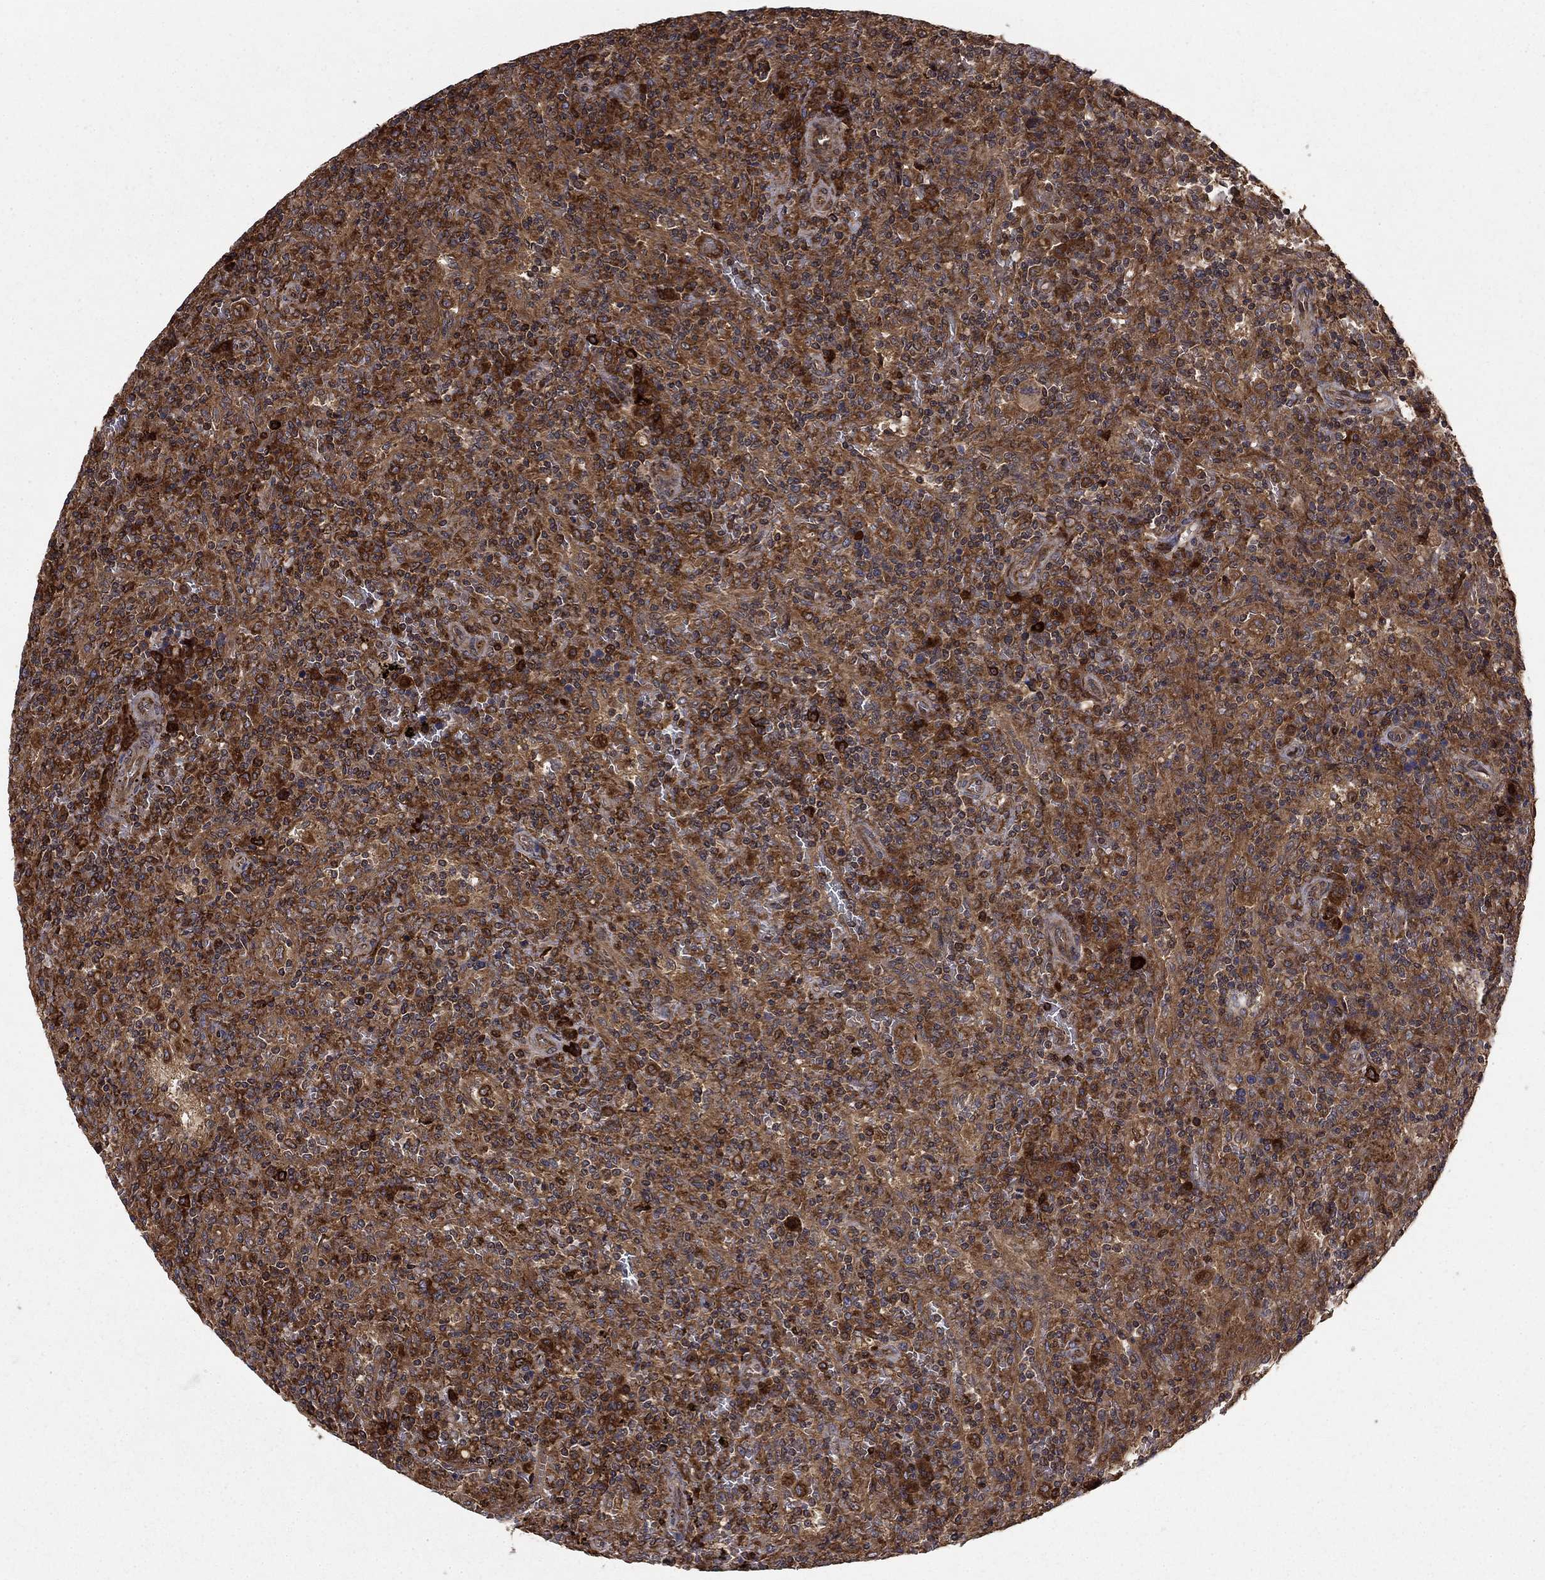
{"staining": {"intensity": "strong", "quantity": "25%-75%", "location": "cytoplasmic/membranous"}, "tissue": "lymphoma", "cell_type": "Tumor cells", "image_type": "cancer", "snomed": [{"axis": "morphology", "description": "Malignant lymphoma, non-Hodgkin's type, Low grade"}, {"axis": "topography", "description": "Spleen"}], "caption": "A photomicrograph showing strong cytoplasmic/membranous positivity in approximately 25%-75% of tumor cells in lymphoma, as visualized by brown immunohistochemical staining.", "gene": "BABAM2", "patient": {"sex": "male", "age": 62}}